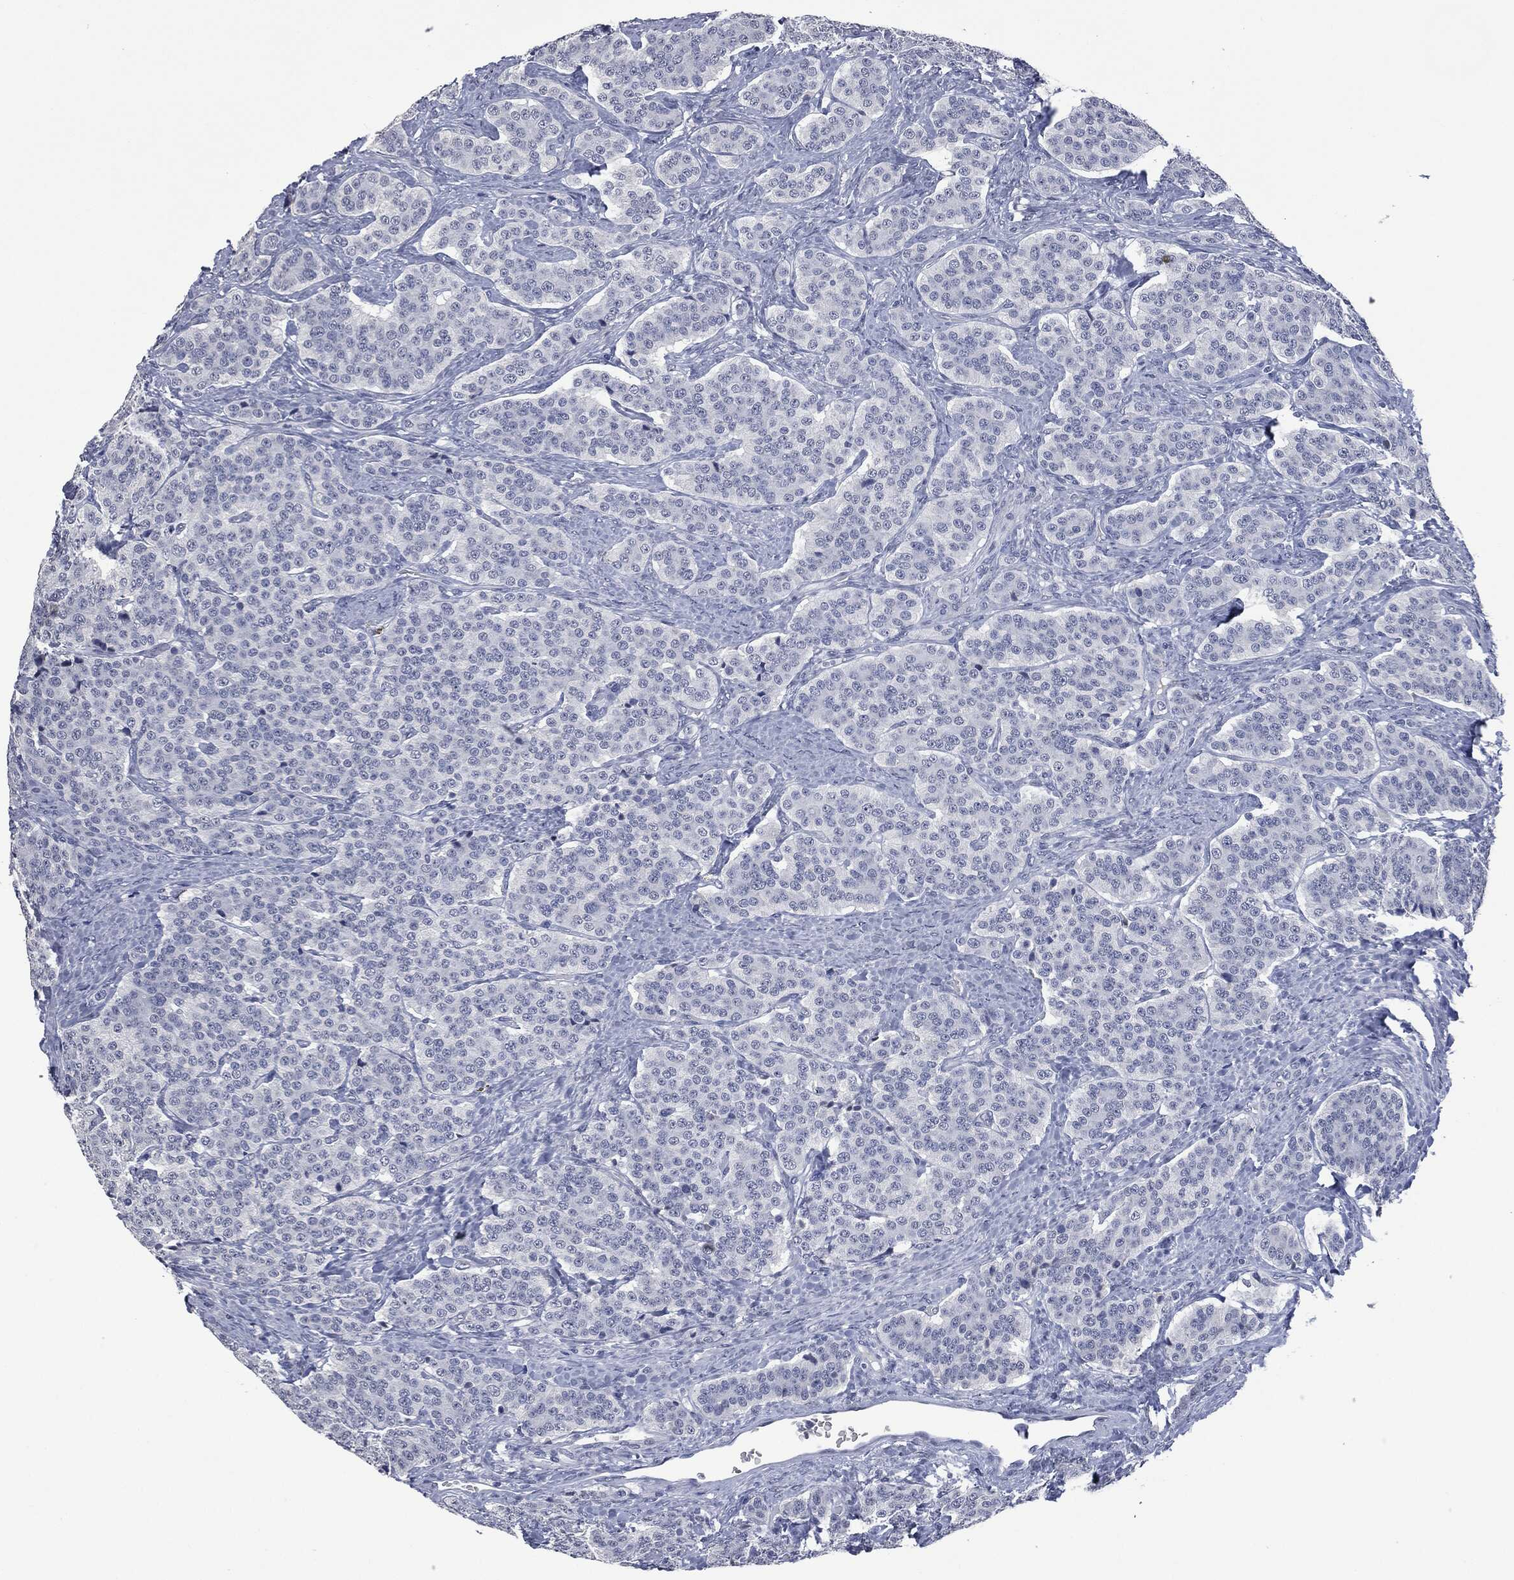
{"staining": {"intensity": "negative", "quantity": "none", "location": "none"}, "tissue": "carcinoid", "cell_type": "Tumor cells", "image_type": "cancer", "snomed": [{"axis": "morphology", "description": "Carcinoid, malignant, NOS"}, {"axis": "topography", "description": "Small intestine"}], "caption": "There is no significant staining in tumor cells of carcinoid.", "gene": "SIGLEC7", "patient": {"sex": "female", "age": 58}}